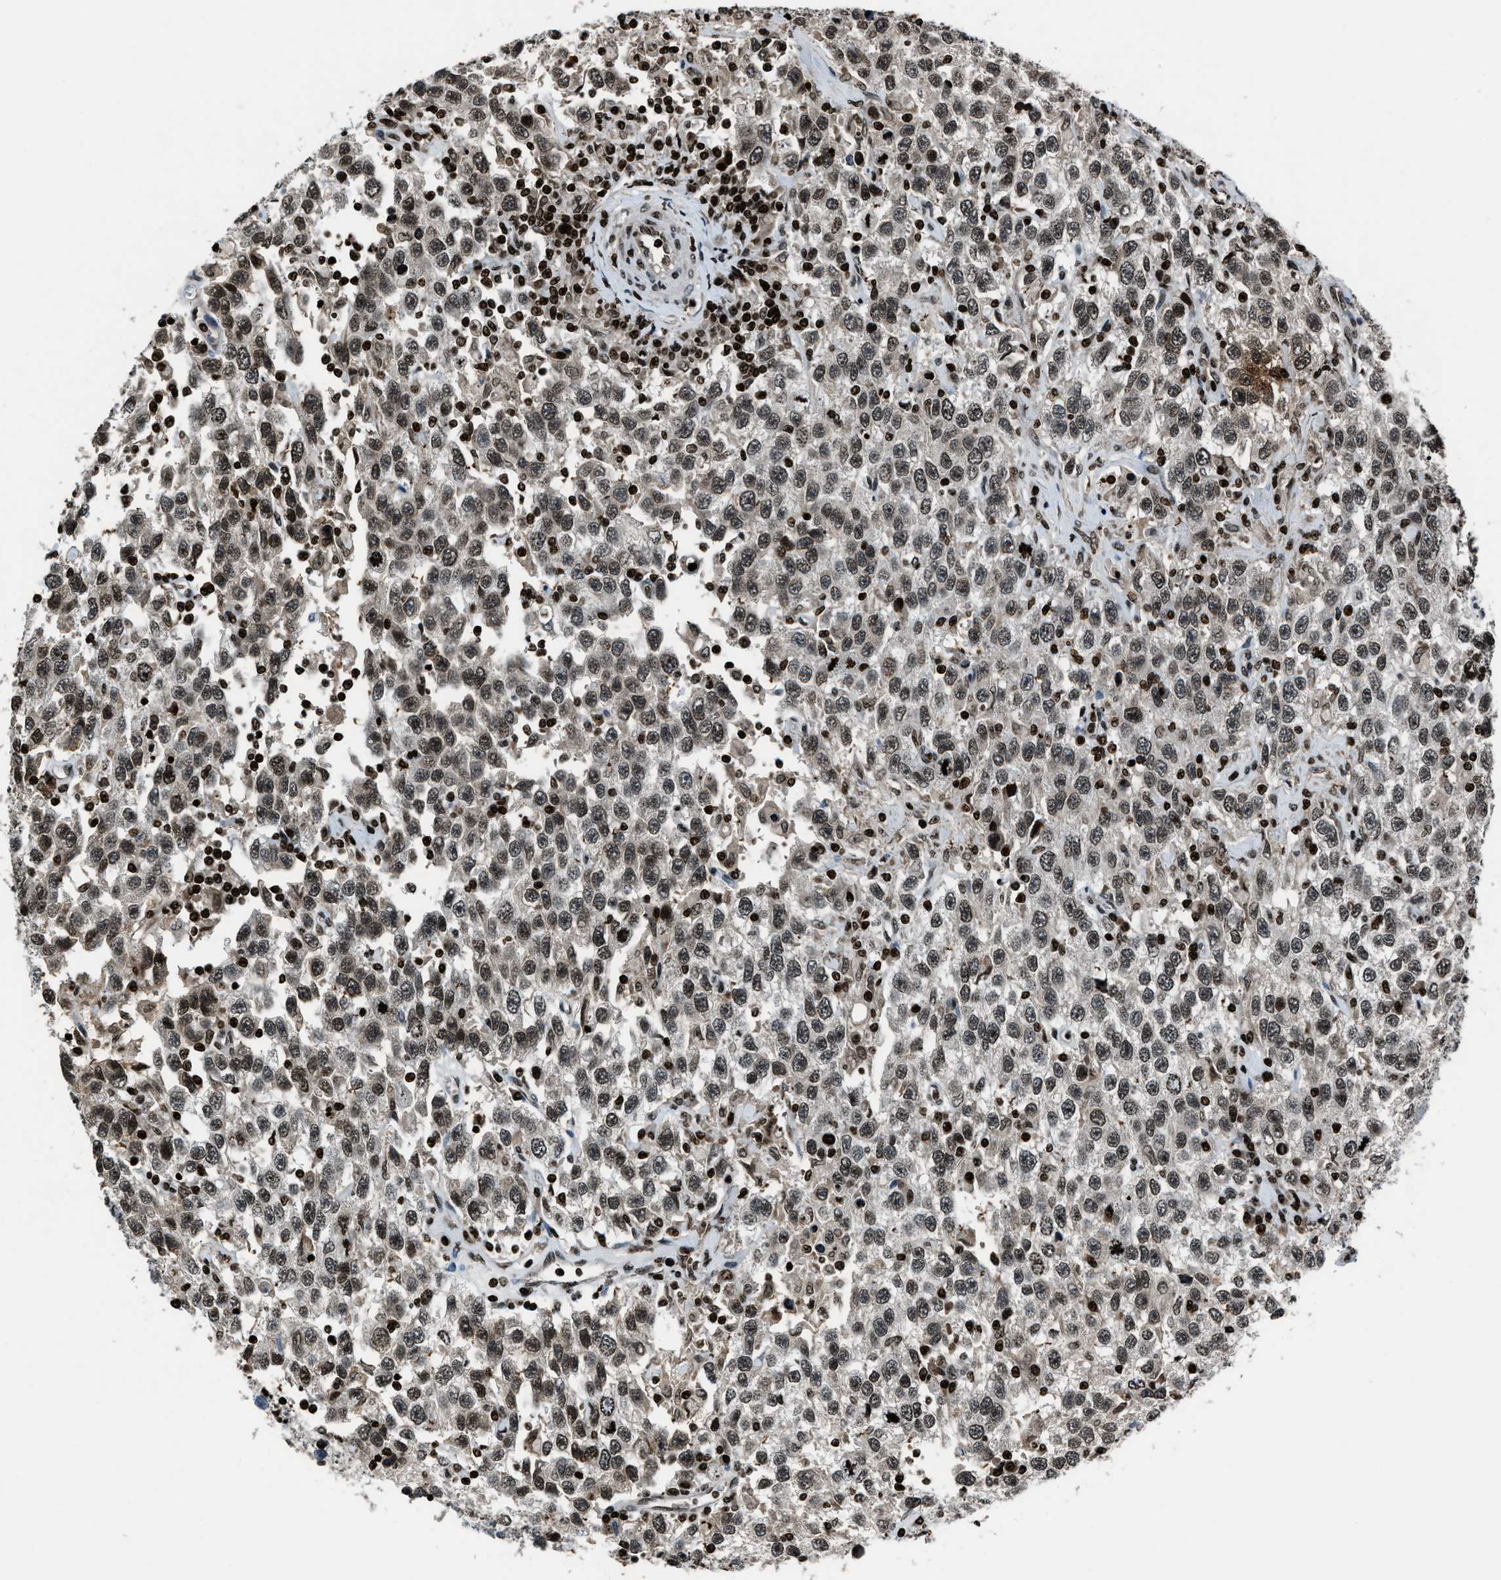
{"staining": {"intensity": "moderate", "quantity": "25%-75%", "location": "nuclear"}, "tissue": "testis cancer", "cell_type": "Tumor cells", "image_type": "cancer", "snomed": [{"axis": "morphology", "description": "Seminoma, NOS"}, {"axis": "topography", "description": "Testis"}], "caption": "A brown stain shows moderate nuclear expression of a protein in testis cancer (seminoma) tumor cells. (DAB (3,3'-diaminobenzidine) = brown stain, brightfield microscopy at high magnification).", "gene": "H4C1", "patient": {"sex": "male", "age": 41}}